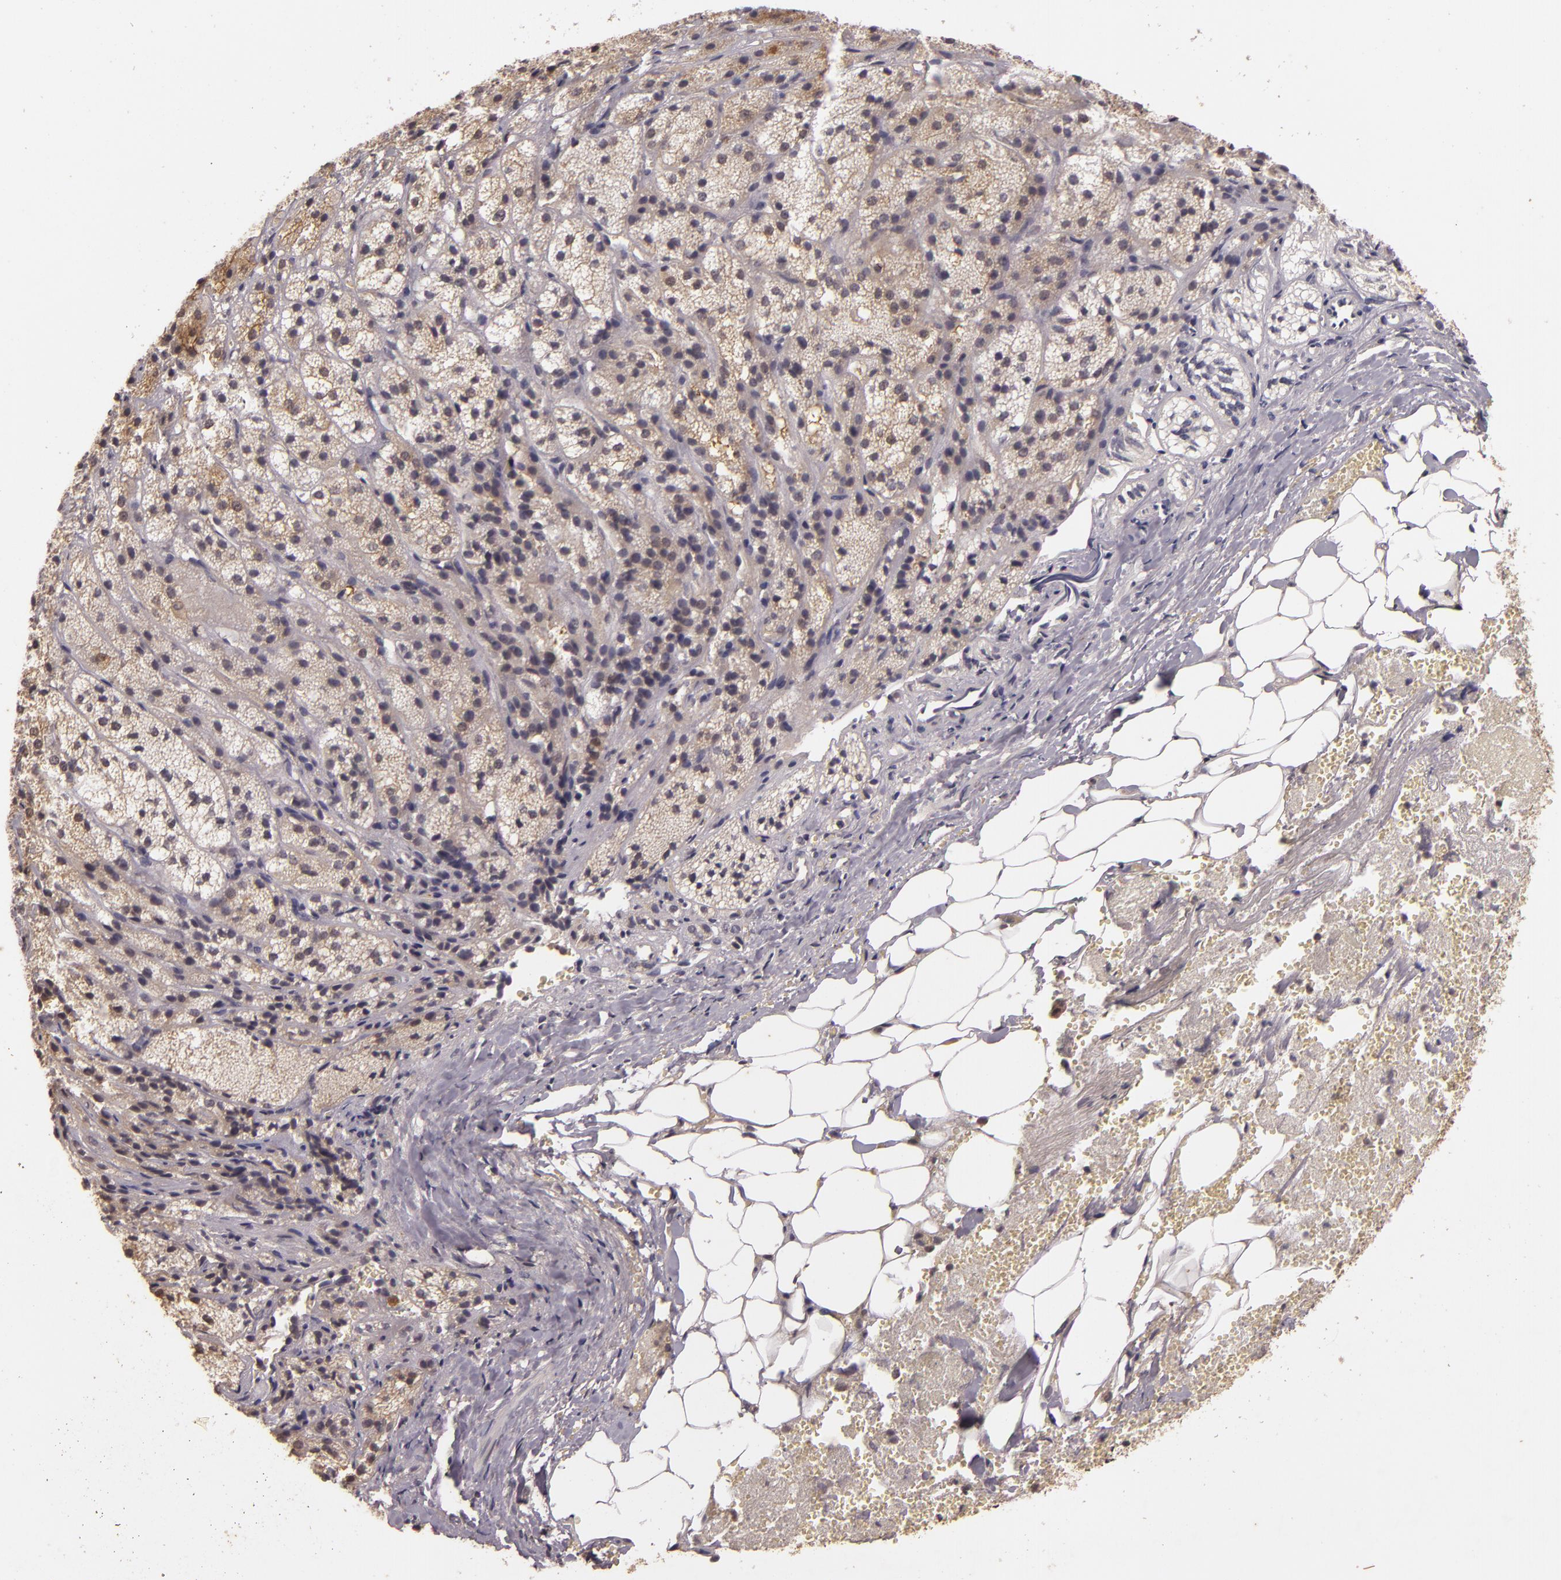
{"staining": {"intensity": "negative", "quantity": "none", "location": "none"}, "tissue": "adrenal gland", "cell_type": "Glandular cells", "image_type": "normal", "snomed": [{"axis": "morphology", "description": "Normal tissue, NOS"}, {"axis": "topography", "description": "Adrenal gland"}], "caption": "Immunohistochemistry micrograph of unremarkable adrenal gland: adrenal gland stained with DAB (3,3'-diaminobenzidine) shows no significant protein expression in glandular cells.", "gene": "TFF1", "patient": {"sex": "female", "age": 71}}